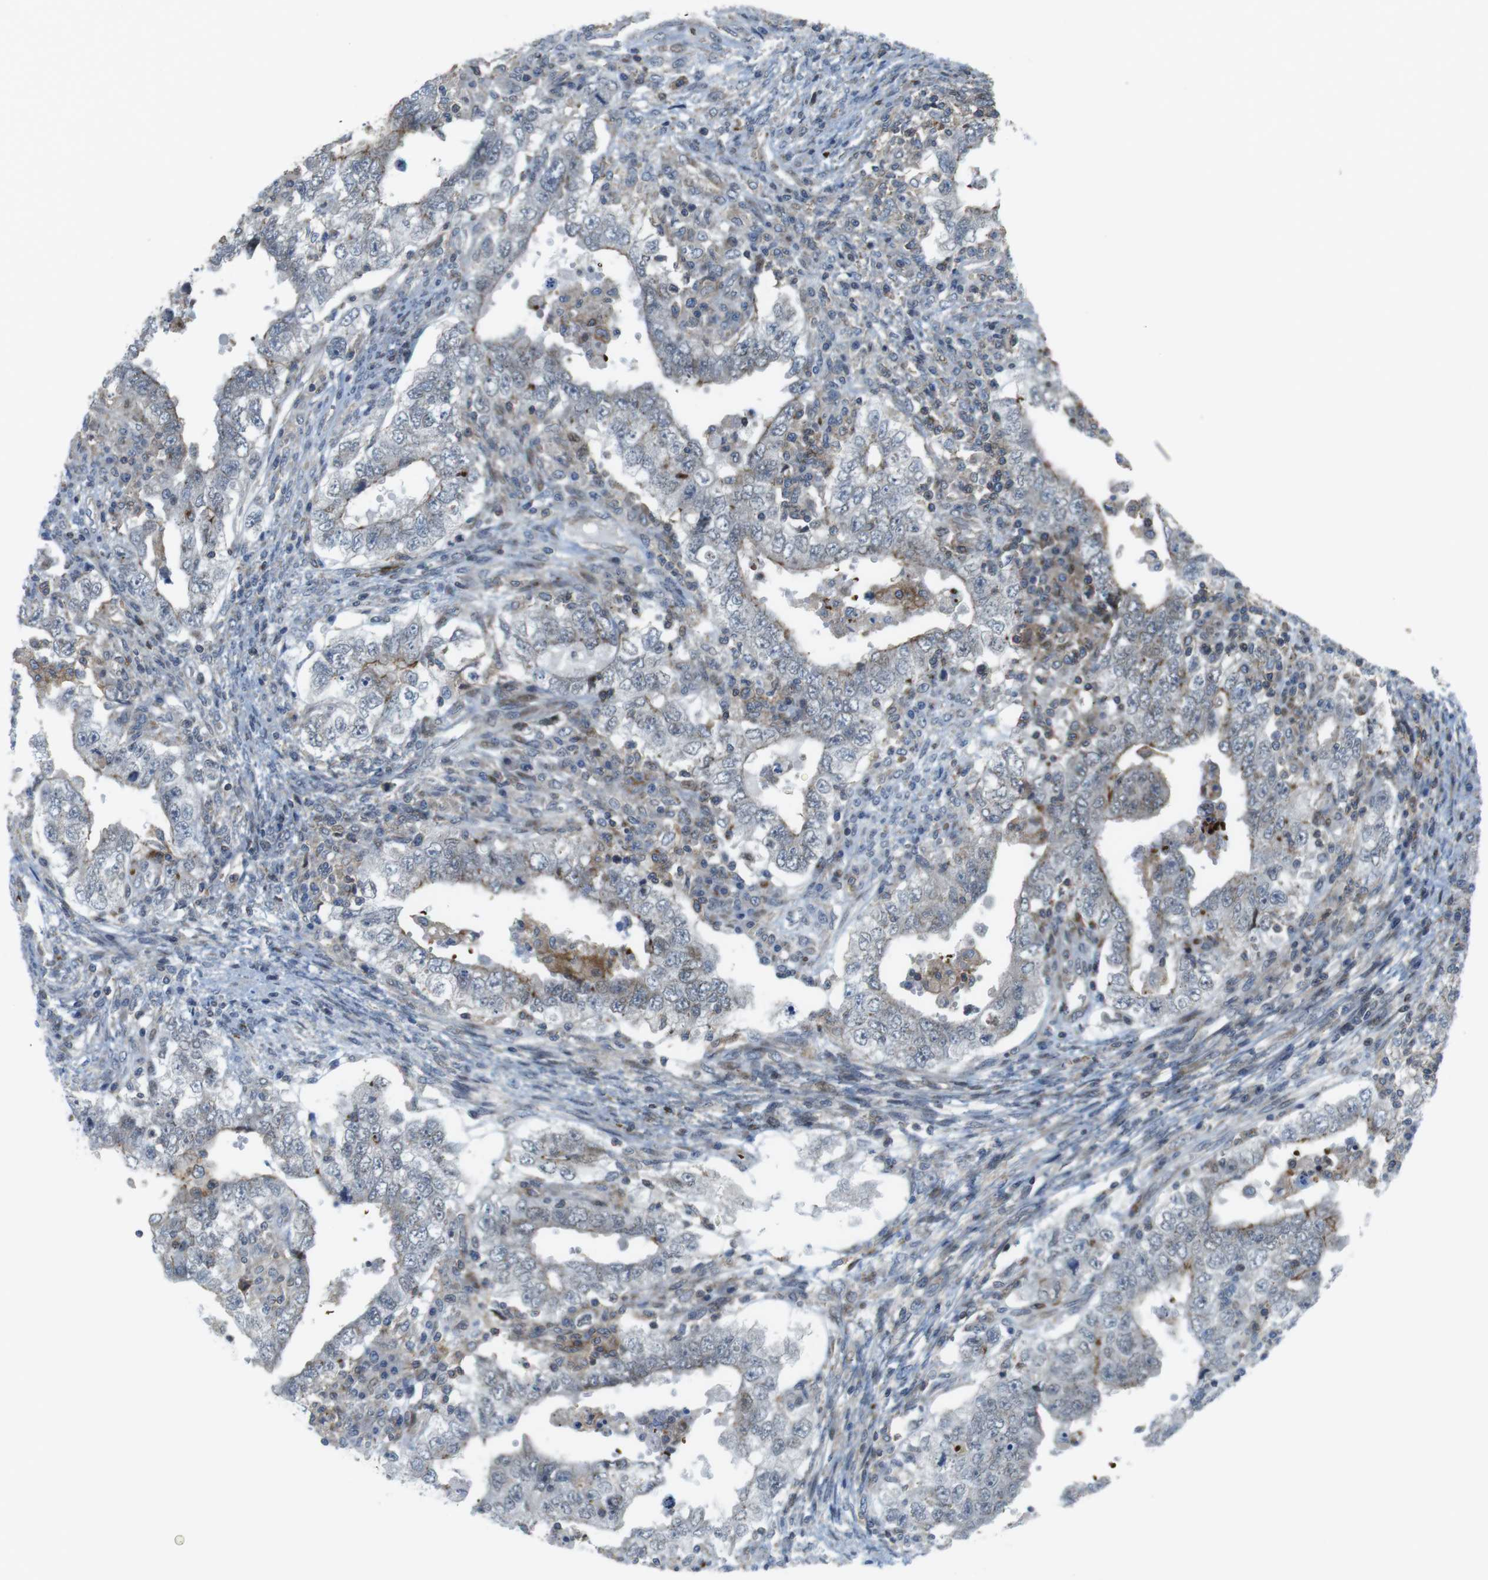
{"staining": {"intensity": "negative", "quantity": "none", "location": "none"}, "tissue": "testis cancer", "cell_type": "Tumor cells", "image_type": "cancer", "snomed": [{"axis": "morphology", "description": "Carcinoma, Embryonal, NOS"}, {"axis": "topography", "description": "Testis"}], "caption": "A photomicrograph of human testis embryonal carcinoma is negative for staining in tumor cells.", "gene": "CUL7", "patient": {"sex": "male", "age": 26}}